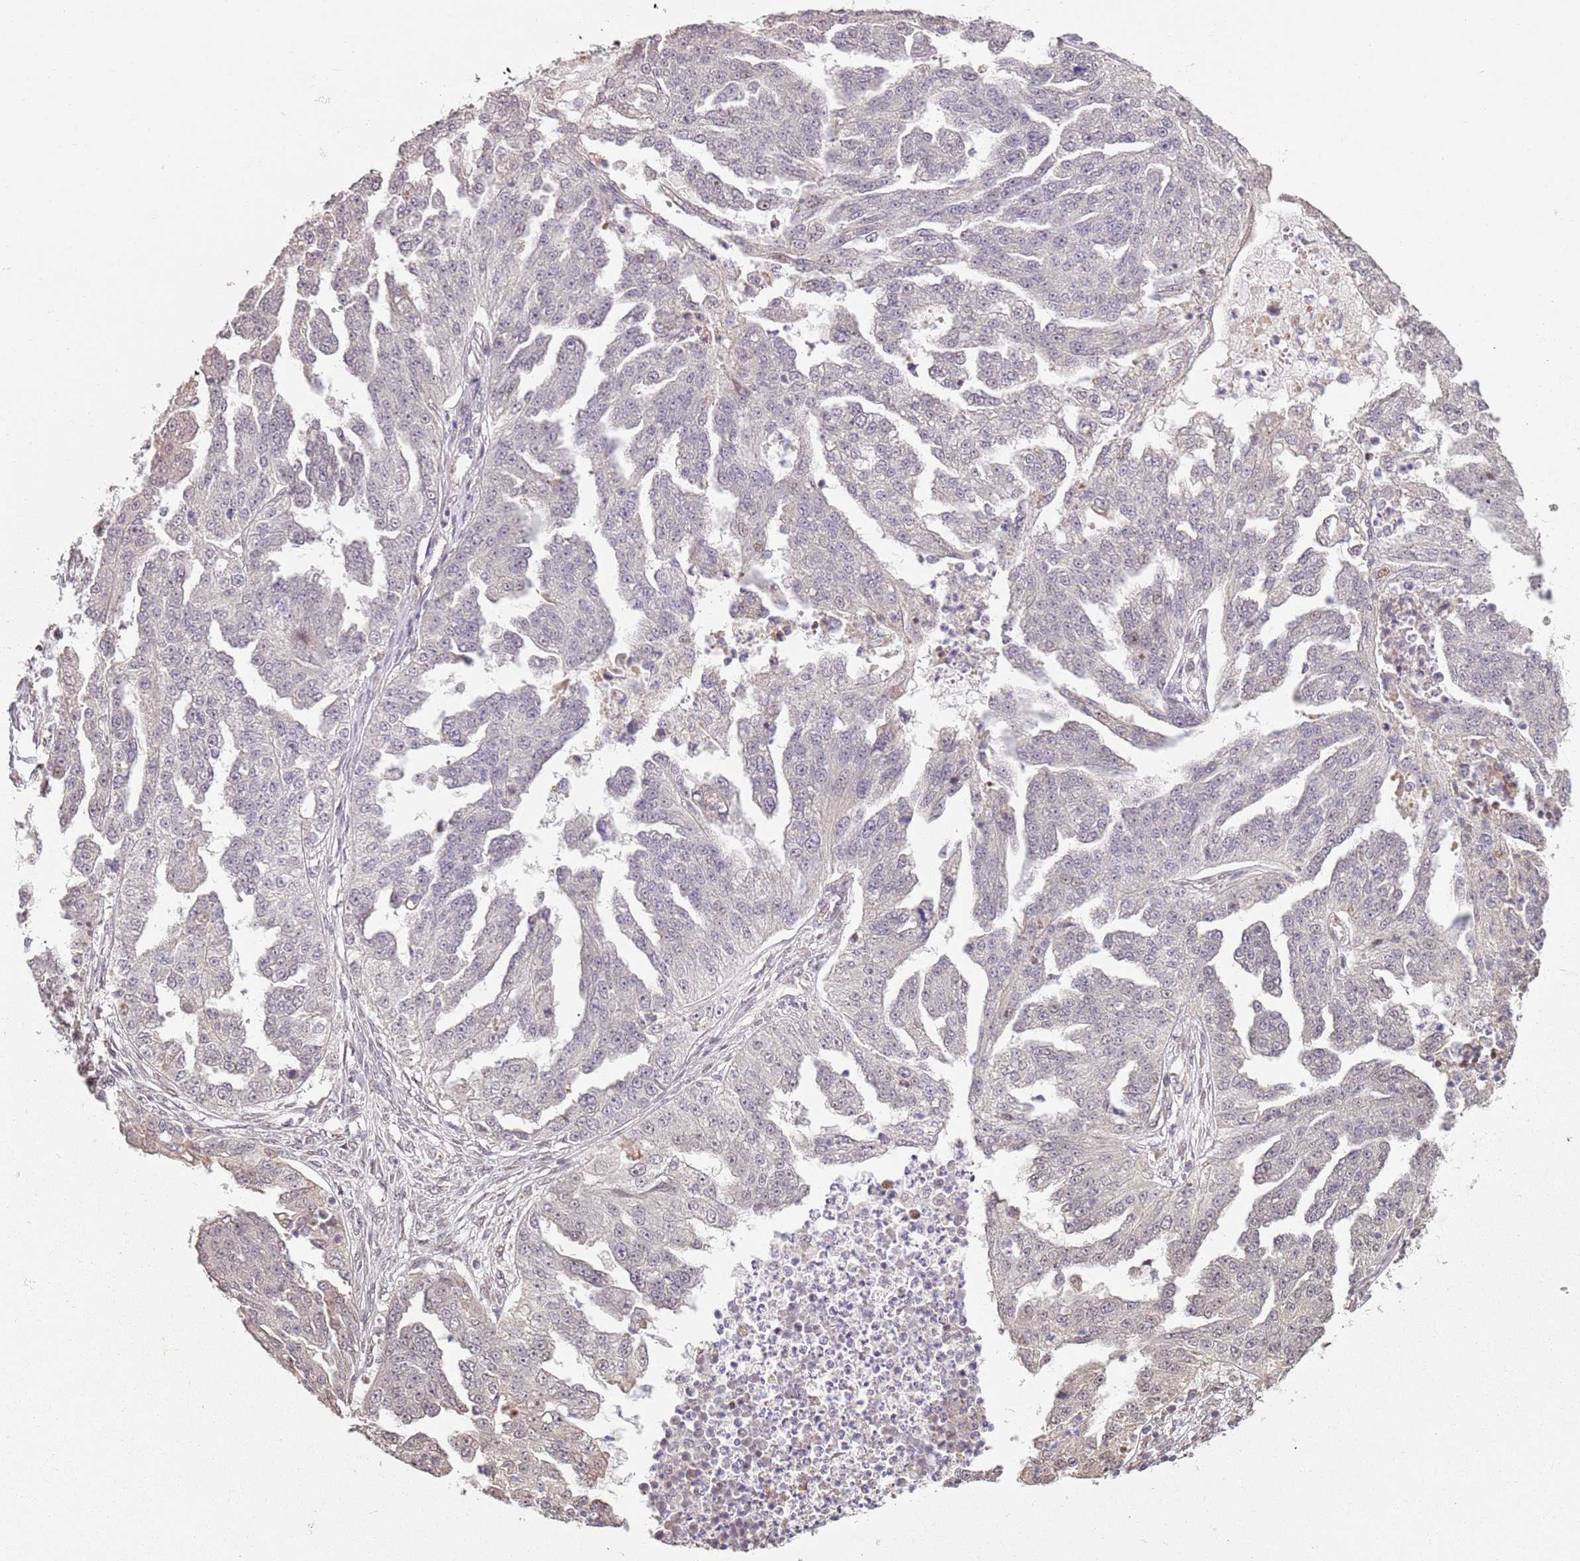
{"staining": {"intensity": "weak", "quantity": "<25%", "location": "nuclear"}, "tissue": "ovarian cancer", "cell_type": "Tumor cells", "image_type": "cancer", "snomed": [{"axis": "morphology", "description": "Cystadenocarcinoma, serous, NOS"}, {"axis": "topography", "description": "Ovary"}], "caption": "Micrograph shows no significant protein positivity in tumor cells of serous cystadenocarcinoma (ovarian).", "gene": "CHURC1", "patient": {"sex": "female", "age": 58}}